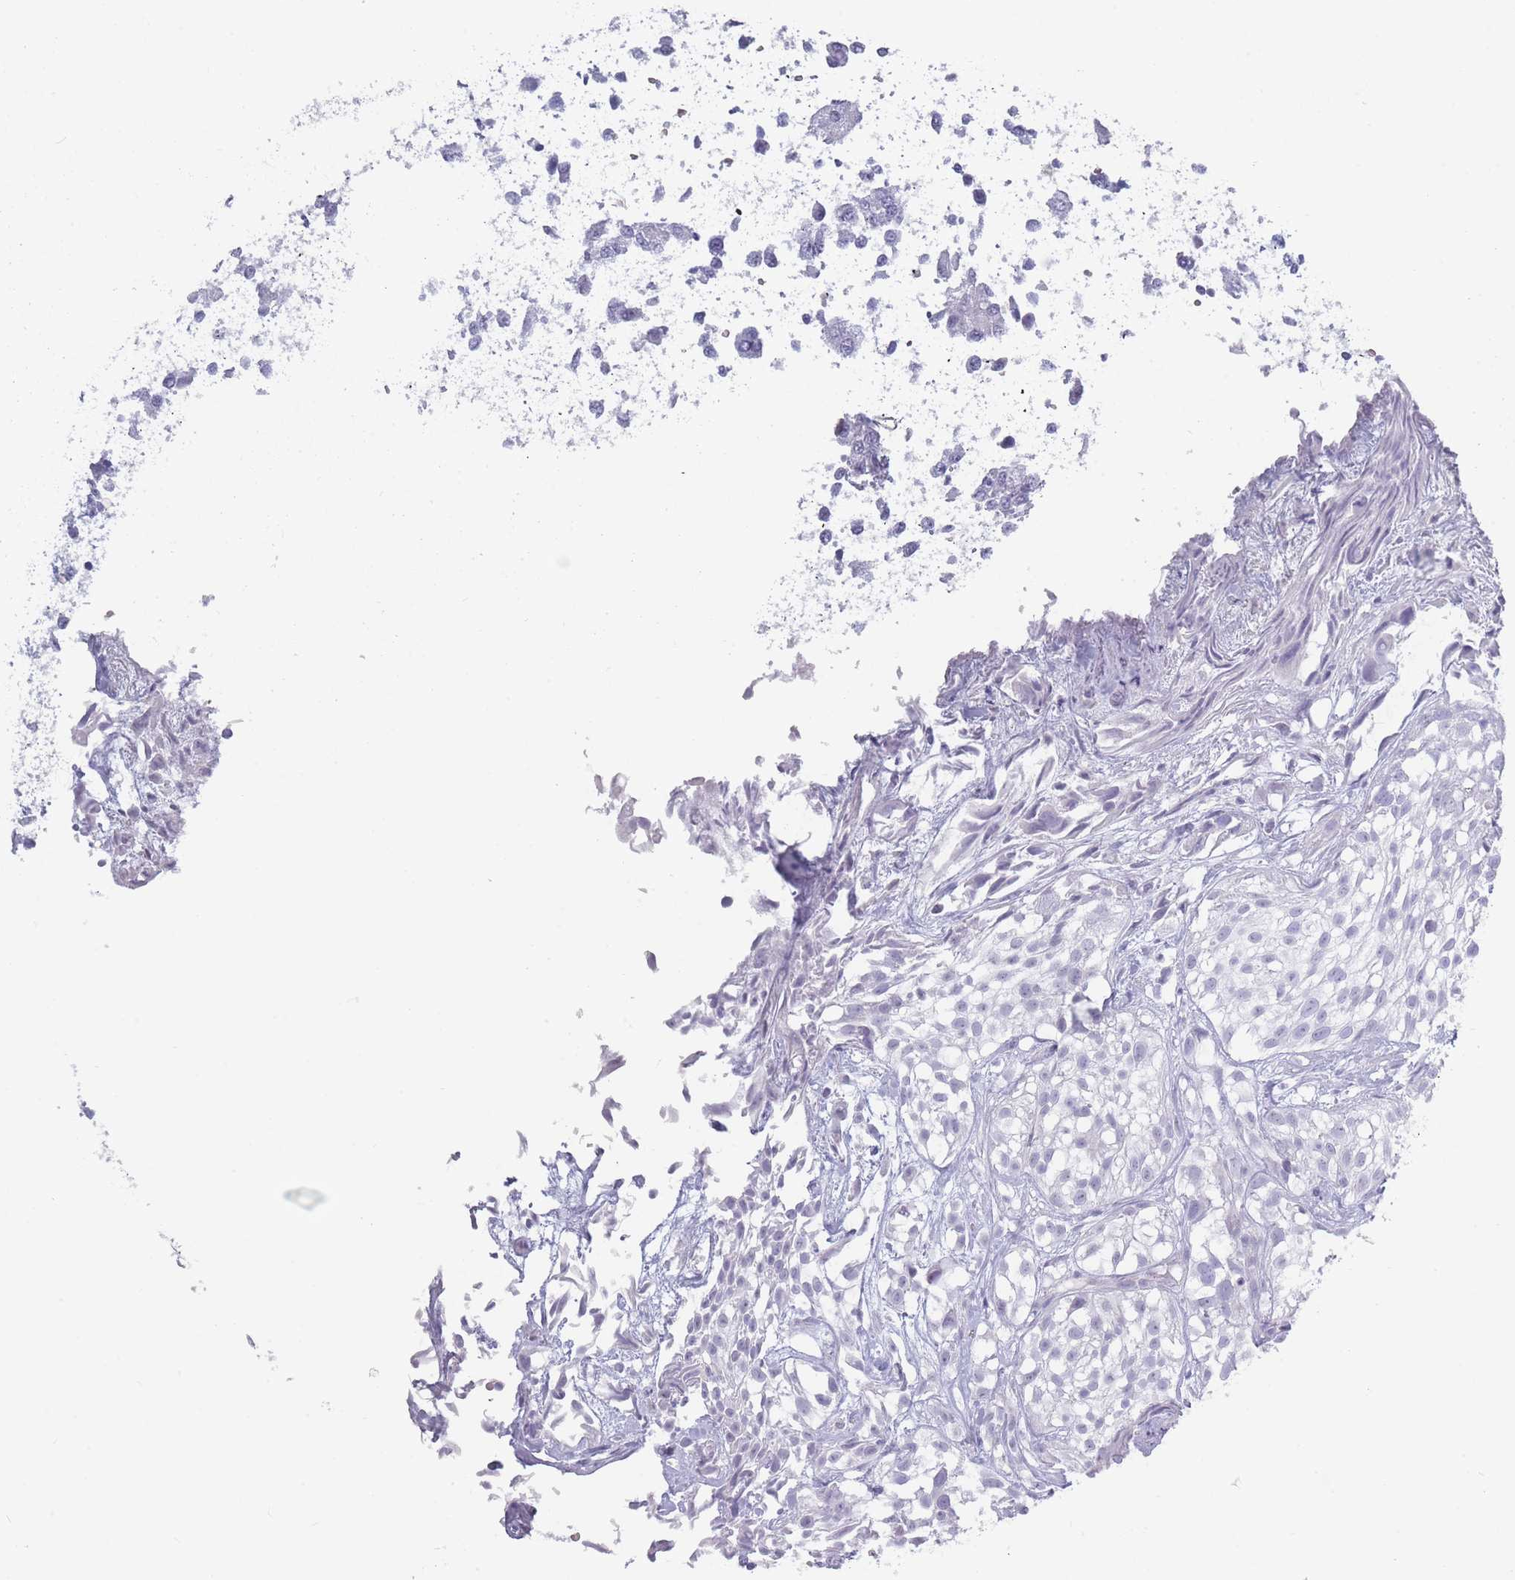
{"staining": {"intensity": "negative", "quantity": "none", "location": "none"}, "tissue": "urothelial cancer", "cell_type": "Tumor cells", "image_type": "cancer", "snomed": [{"axis": "morphology", "description": "Urothelial carcinoma, High grade"}, {"axis": "topography", "description": "Urinary bladder"}], "caption": "There is no significant staining in tumor cells of urothelial cancer. (DAB (3,3'-diaminobenzidine) immunohistochemistry with hematoxylin counter stain).", "gene": "ROS1", "patient": {"sex": "male", "age": 56}}